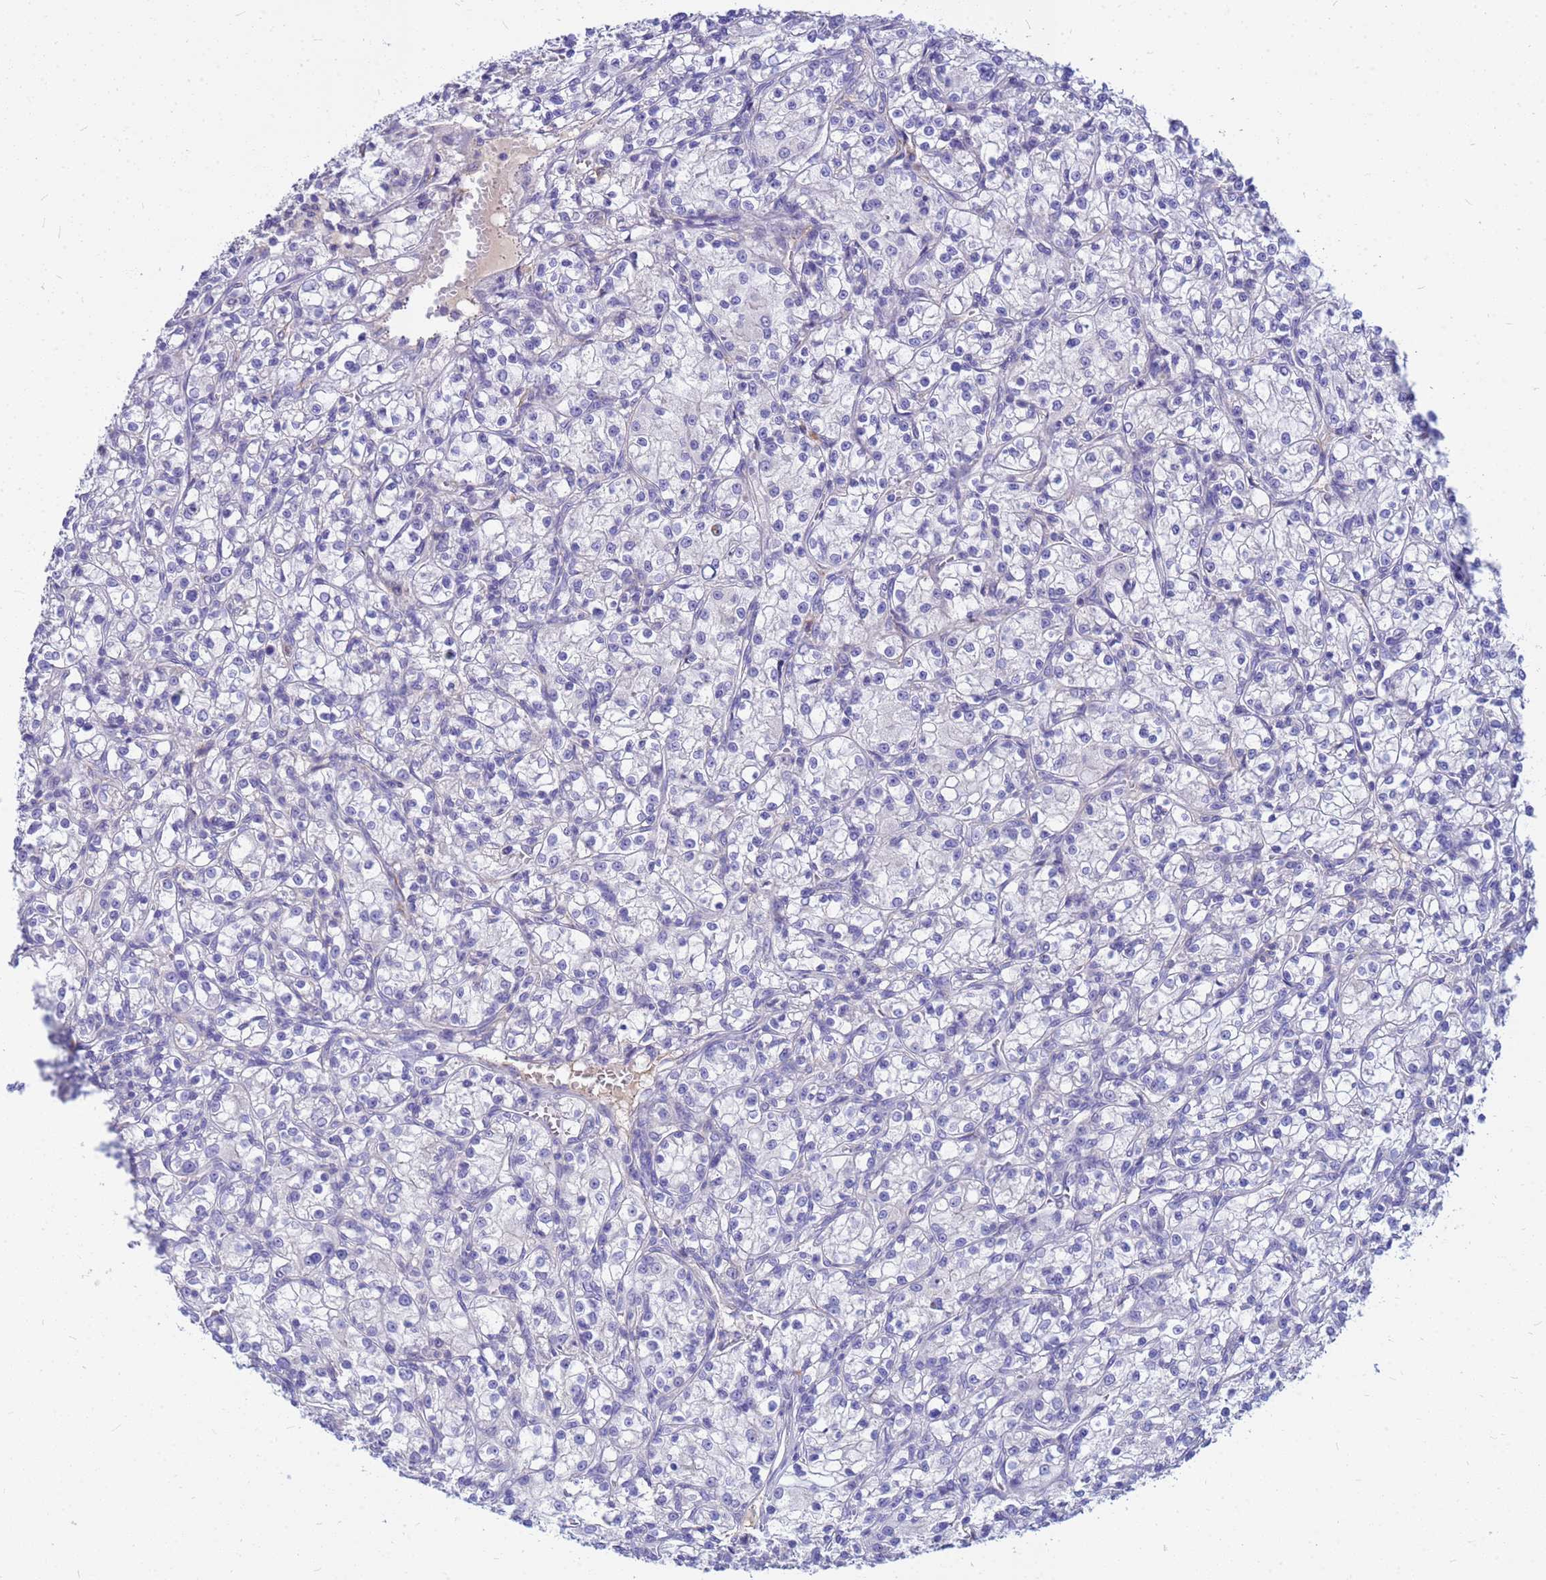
{"staining": {"intensity": "negative", "quantity": "none", "location": "none"}, "tissue": "renal cancer", "cell_type": "Tumor cells", "image_type": "cancer", "snomed": [{"axis": "morphology", "description": "Adenocarcinoma, NOS"}, {"axis": "topography", "description": "Kidney"}], "caption": "Human renal cancer stained for a protein using immunohistochemistry shows no staining in tumor cells.", "gene": "DPRX", "patient": {"sex": "female", "age": 59}}